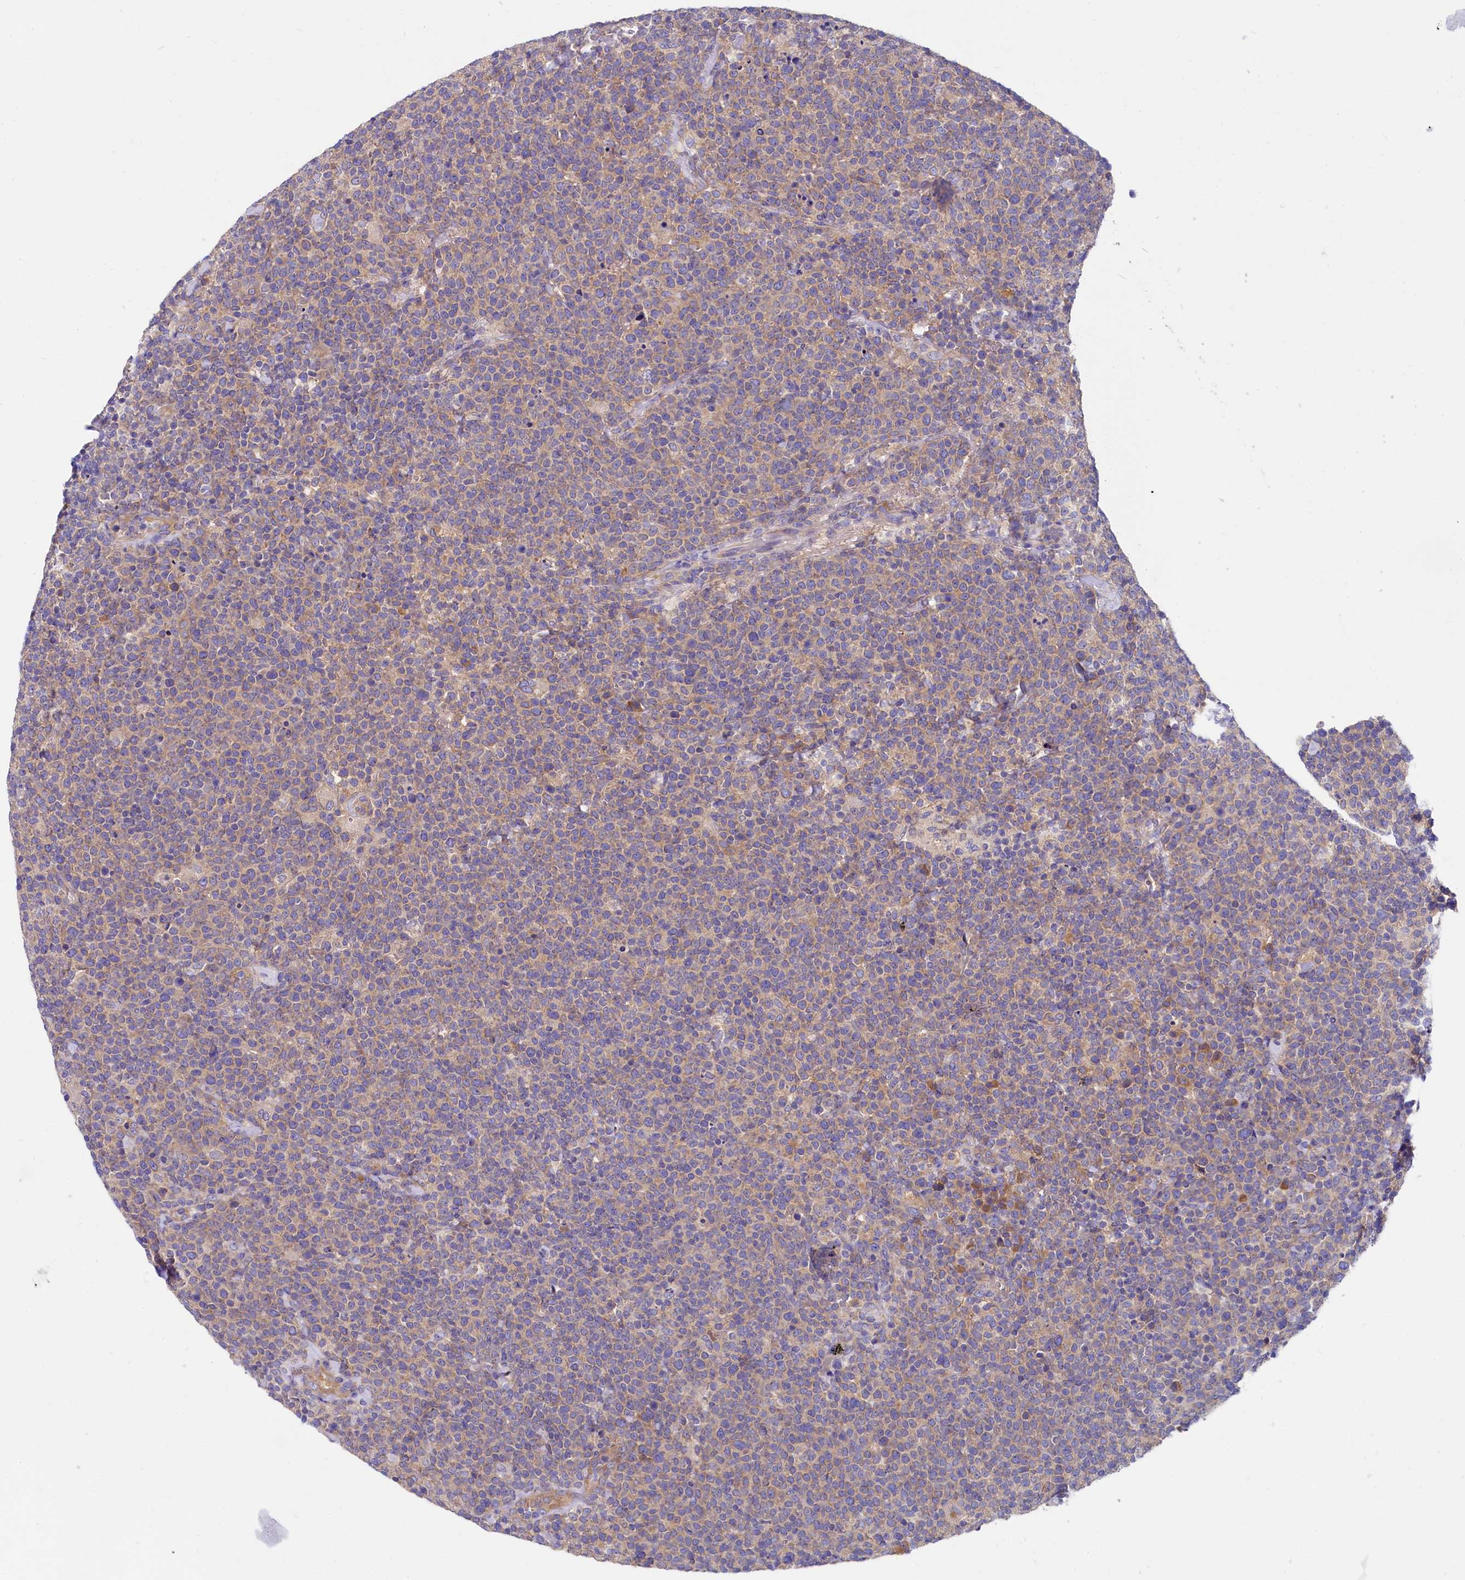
{"staining": {"intensity": "weak", "quantity": "25%-75%", "location": "cytoplasmic/membranous"}, "tissue": "lymphoma", "cell_type": "Tumor cells", "image_type": "cancer", "snomed": [{"axis": "morphology", "description": "Malignant lymphoma, non-Hodgkin's type, High grade"}, {"axis": "topography", "description": "Lymph node"}], "caption": "The image exhibits staining of lymphoma, revealing weak cytoplasmic/membranous protein staining (brown color) within tumor cells.", "gene": "QARS1", "patient": {"sex": "male", "age": 61}}